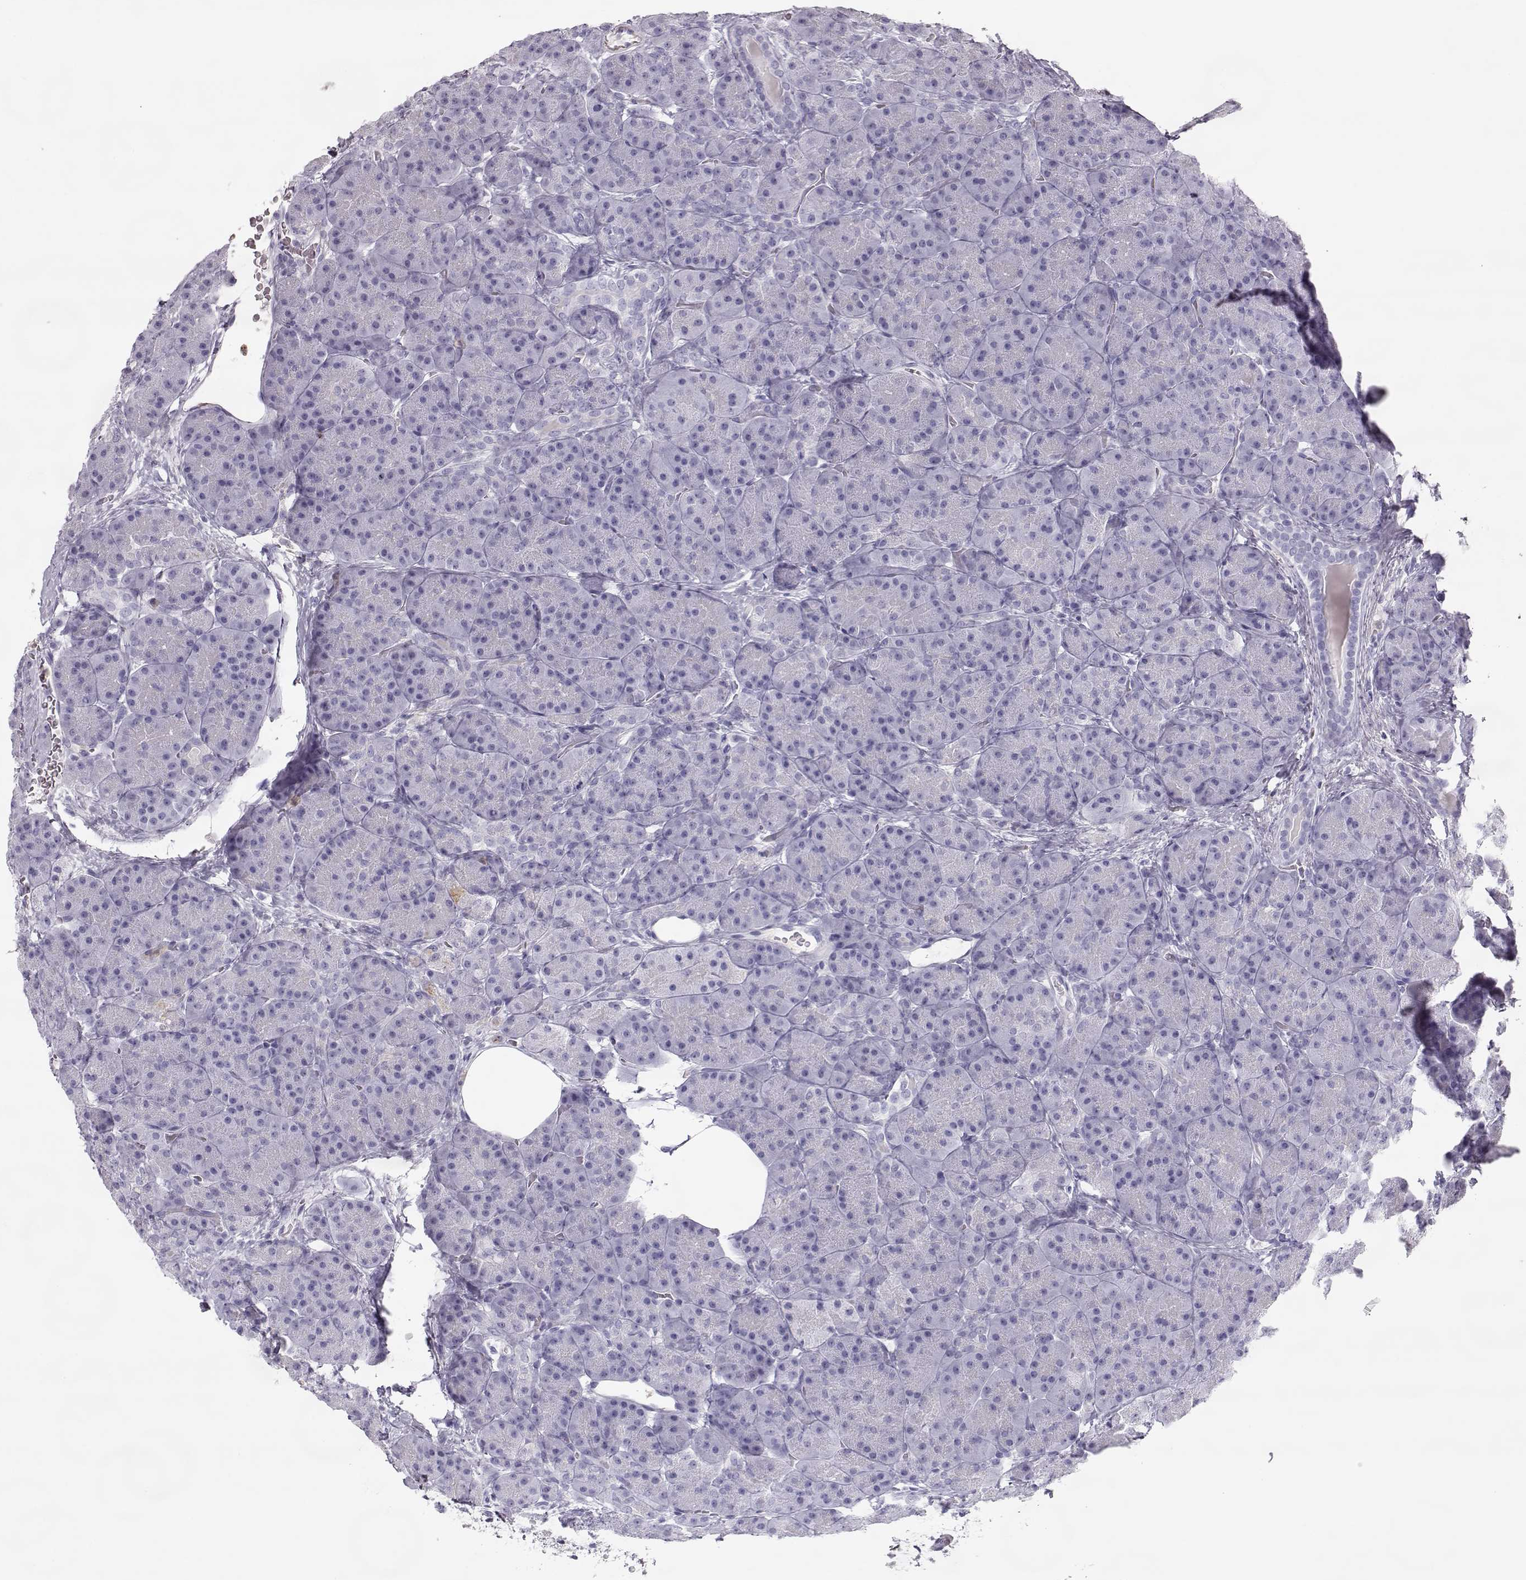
{"staining": {"intensity": "negative", "quantity": "none", "location": "none"}, "tissue": "pancreas", "cell_type": "Exocrine glandular cells", "image_type": "normal", "snomed": [{"axis": "morphology", "description": "Normal tissue, NOS"}, {"axis": "topography", "description": "Pancreas"}], "caption": "This is an immunohistochemistry image of normal pancreas. There is no staining in exocrine glandular cells.", "gene": "MIP", "patient": {"sex": "male", "age": 57}}